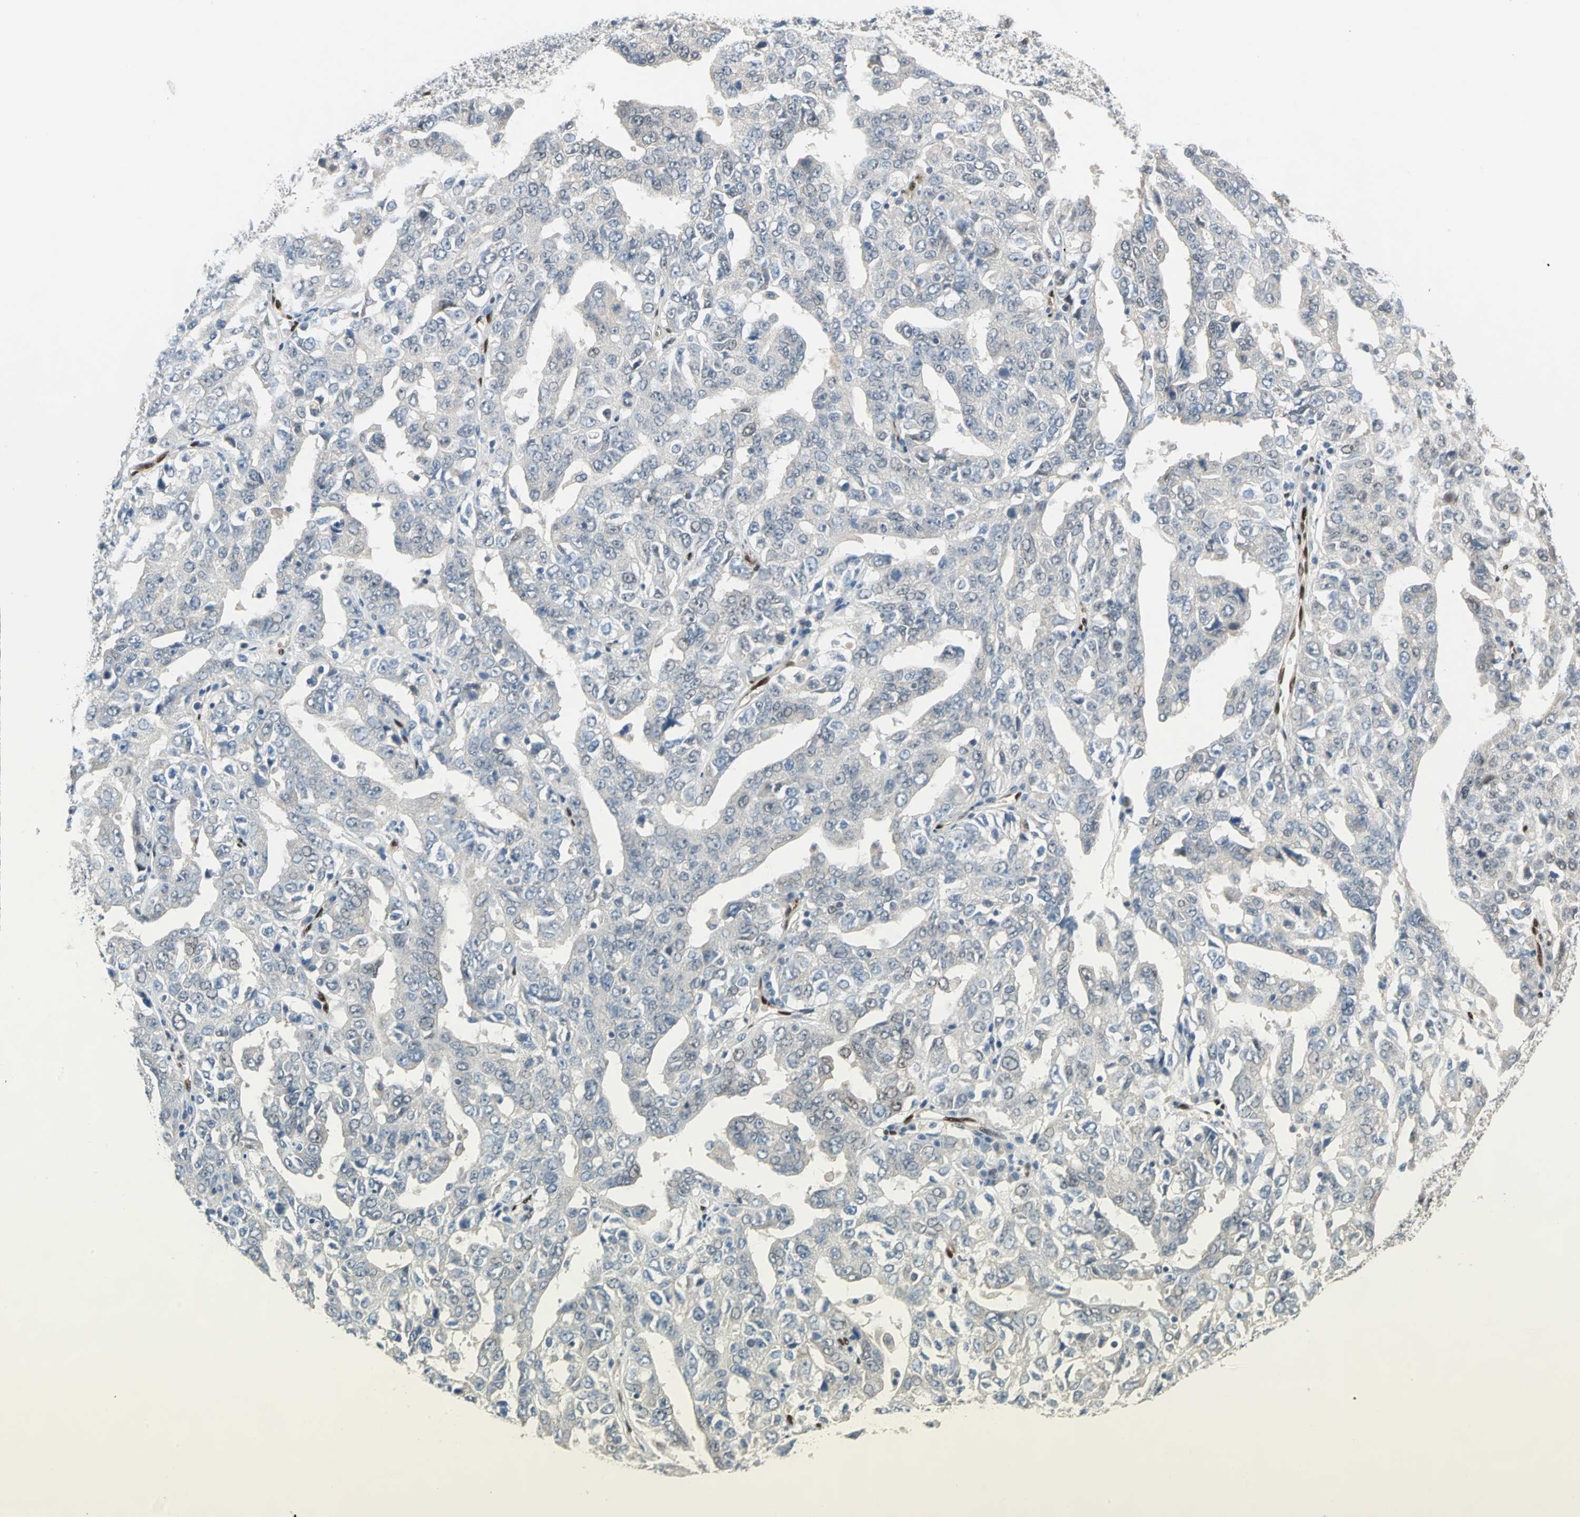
{"staining": {"intensity": "weak", "quantity": "<25%", "location": "cytoplasmic/membranous"}, "tissue": "ovarian cancer", "cell_type": "Tumor cells", "image_type": "cancer", "snomed": [{"axis": "morphology", "description": "Carcinoma, endometroid"}, {"axis": "topography", "description": "Ovary"}], "caption": "DAB immunohistochemical staining of human ovarian endometroid carcinoma reveals no significant positivity in tumor cells. Brightfield microscopy of immunohistochemistry (IHC) stained with DAB (3,3'-diaminobenzidine) (brown) and hematoxylin (blue), captured at high magnification.", "gene": "RBFOX2", "patient": {"sex": "female", "age": 62}}